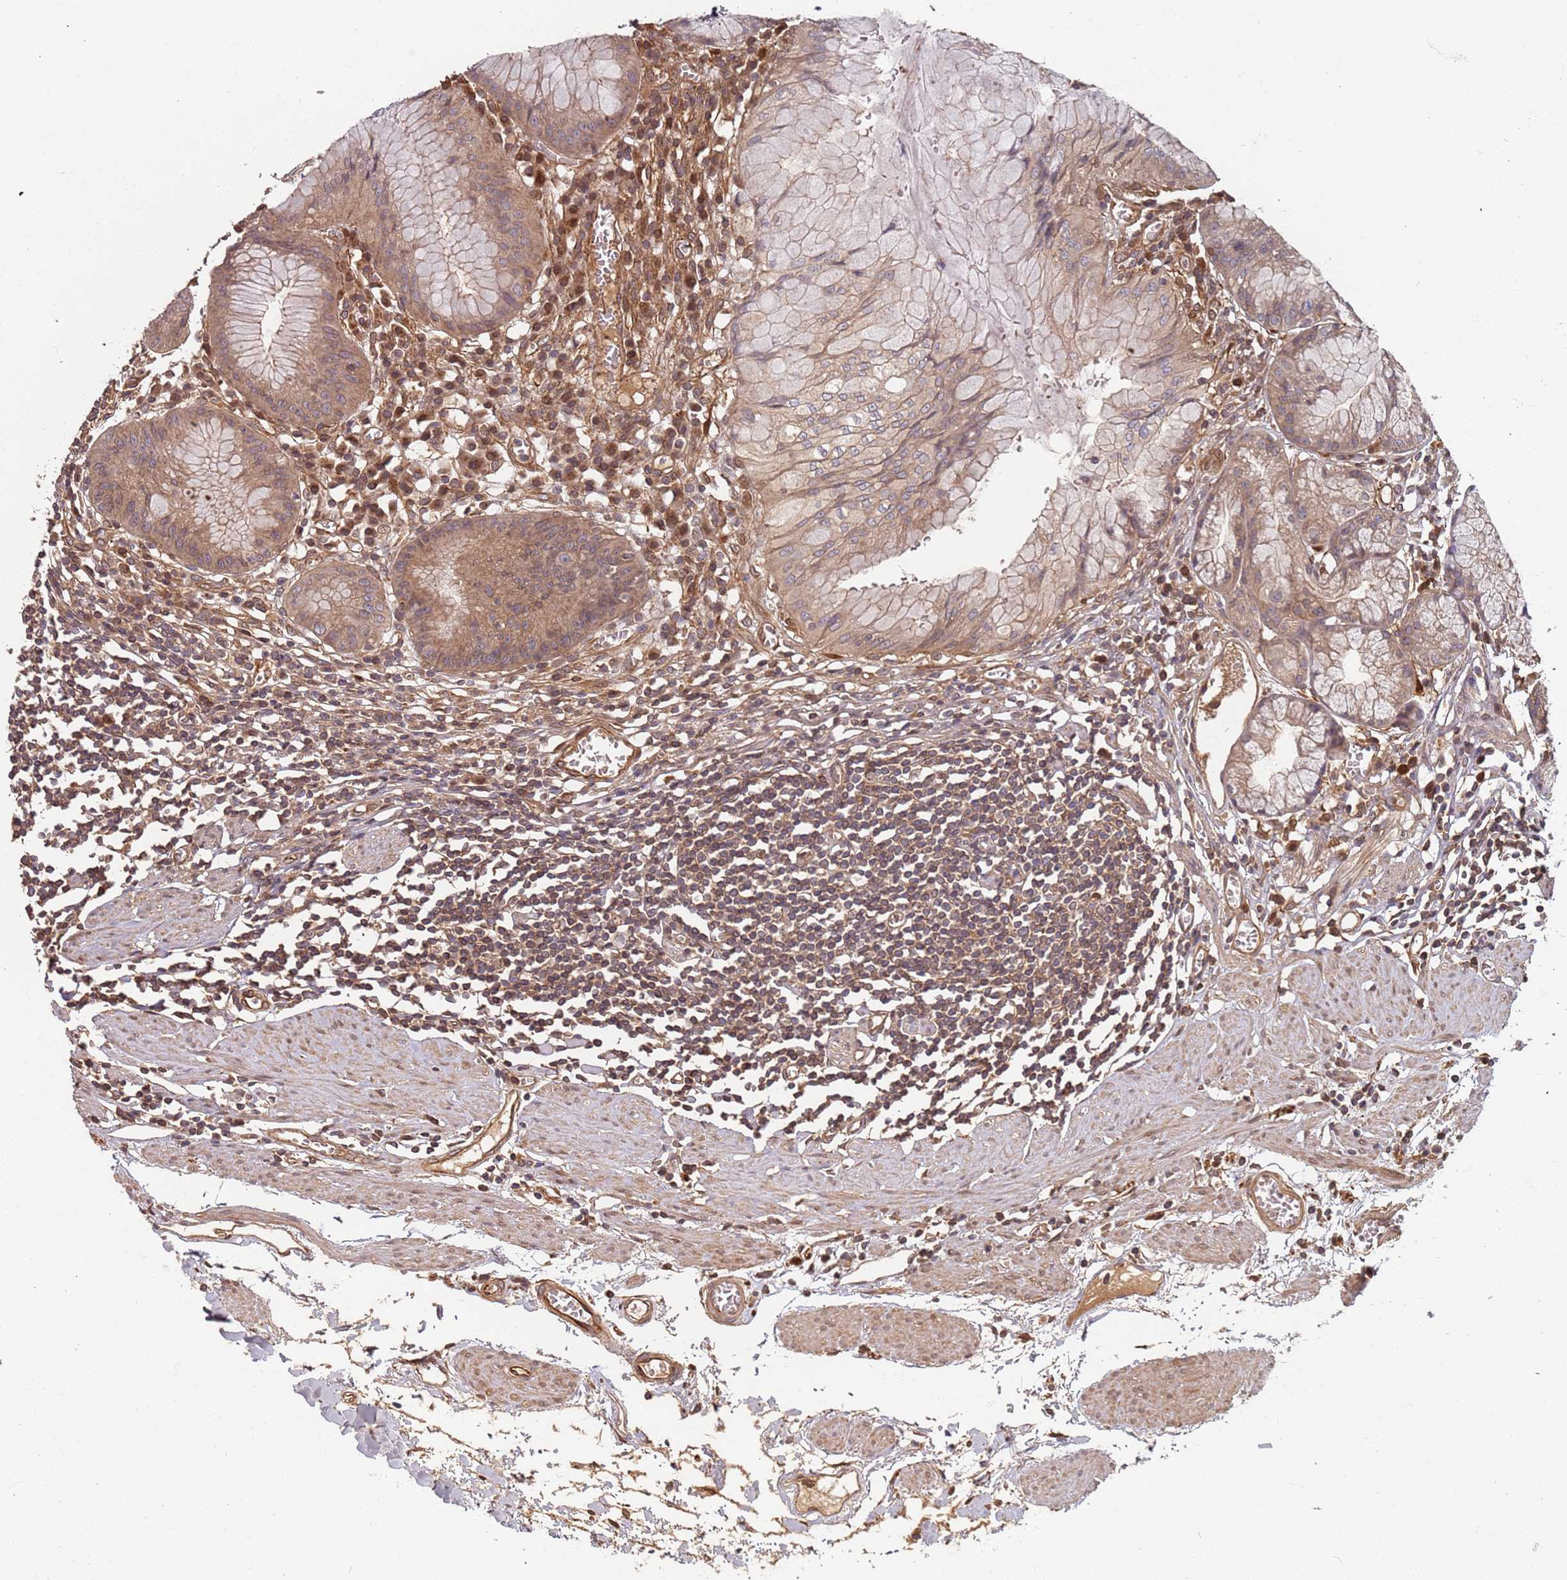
{"staining": {"intensity": "weak", "quantity": "25%-75%", "location": "cytoplasmic/membranous"}, "tissue": "stomach", "cell_type": "Glandular cells", "image_type": "normal", "snomed": [{"axis": "morphology", "description": "Normal tissue, NOS"}, {"axis": "topography", "description": "Stomach"}], "caption": "There is low levels of weak cytoplasmic/membranous expression in glandular cells of unremarkable stomach, as demonstrated by immunohistochemical staining (brown color).", "gene": "SDCCAG8", "patient": {"sex": "male", "age": 55}}